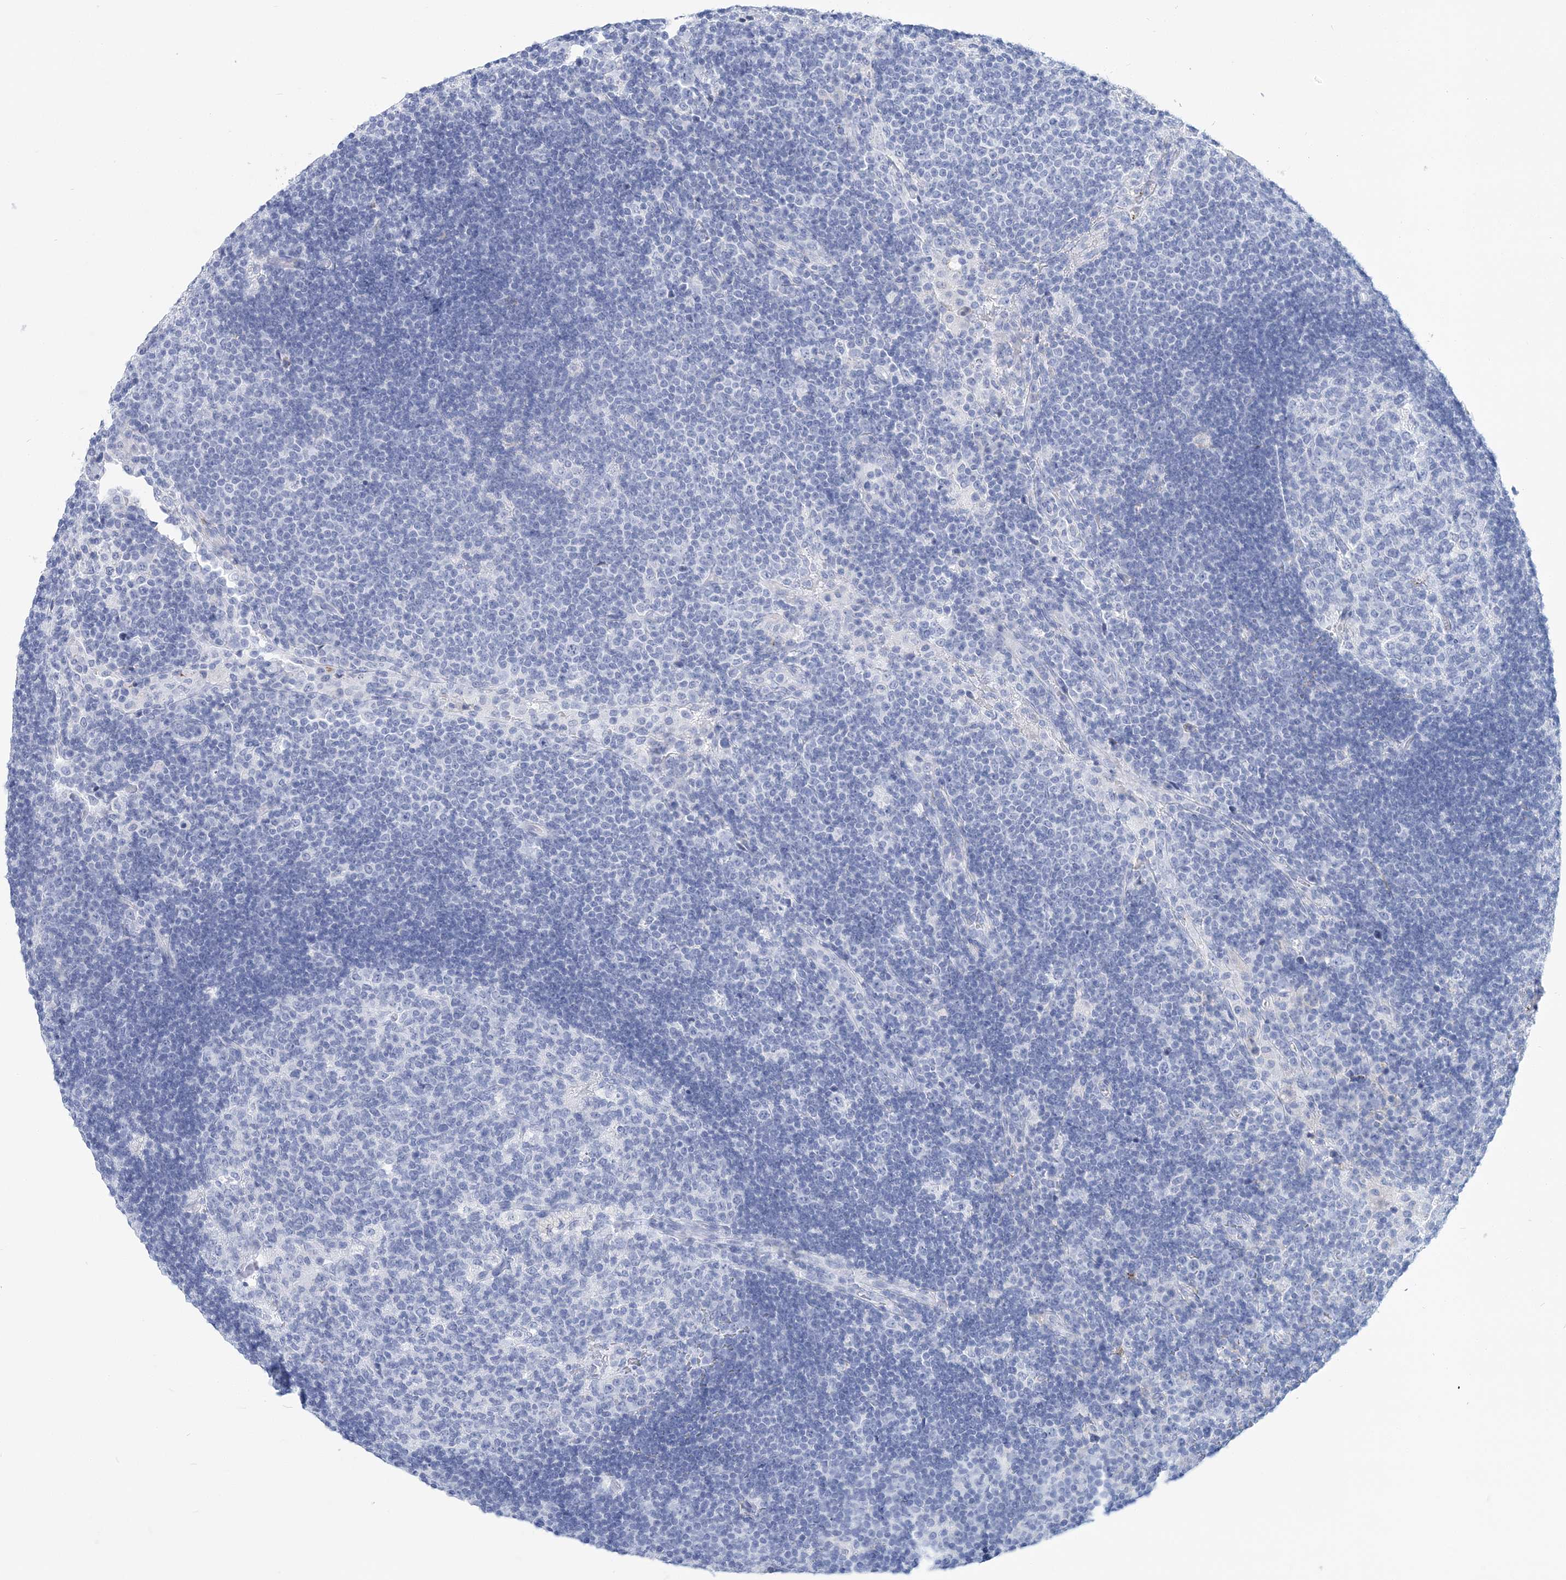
{"staining": {"intensity": "negative", "quantity": "none", "location": "none"}, "tissue": "lymph node", "cell_type": "Germinal center cells", "image_type": "normal", "snomed": [{"axis": "morphology", "description": "Normal tissue, NOS"}, {"axis": "topography", "description": "Lymph node"}], "caption": "The photomicrograph displays no staining of germinal center cells in normal lymph node.", "gene": "NKX6", "patient": {"sex": "female", "age": 53}}